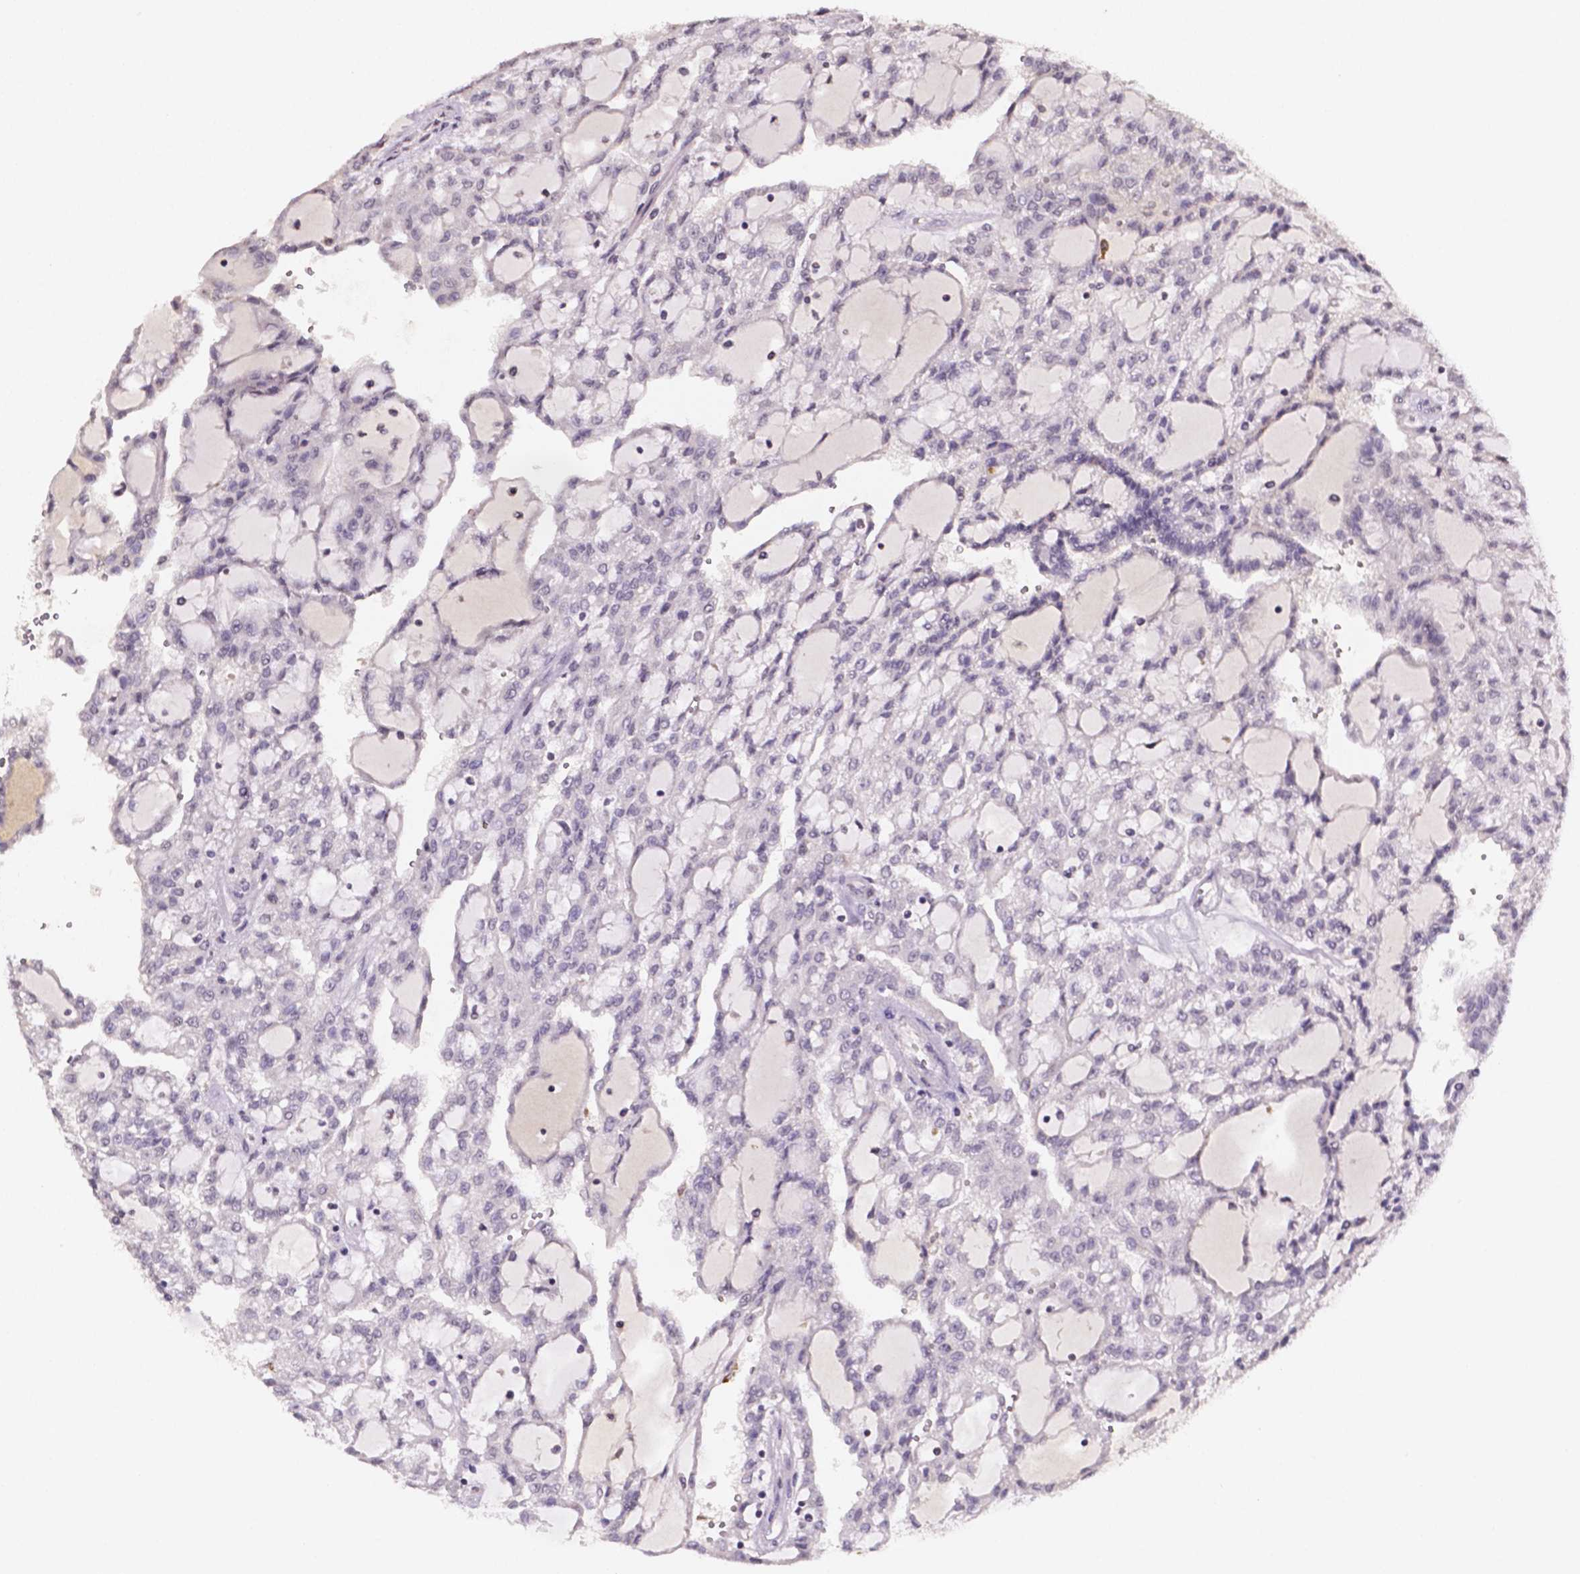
{"staining": {"intensity": "negative", "quantity": "none", "location": "none"}, "tissue": "renal cancer", "cell_type": "Tumor cells", "image_type": "cancer", "snomed": [{"axis": "morphology", "description": "Adenocarcinoma, NOS"}, {"axis": "topography", "description": "Kidney"}], "caption": "High power microscopy image of an immunohistochemistry (IHC) image of renal adenocarcinoma, revealing no significant positivity in tumor cells.", "gene": "NRGN", "patient": {"sex": "male", "age": 63}}